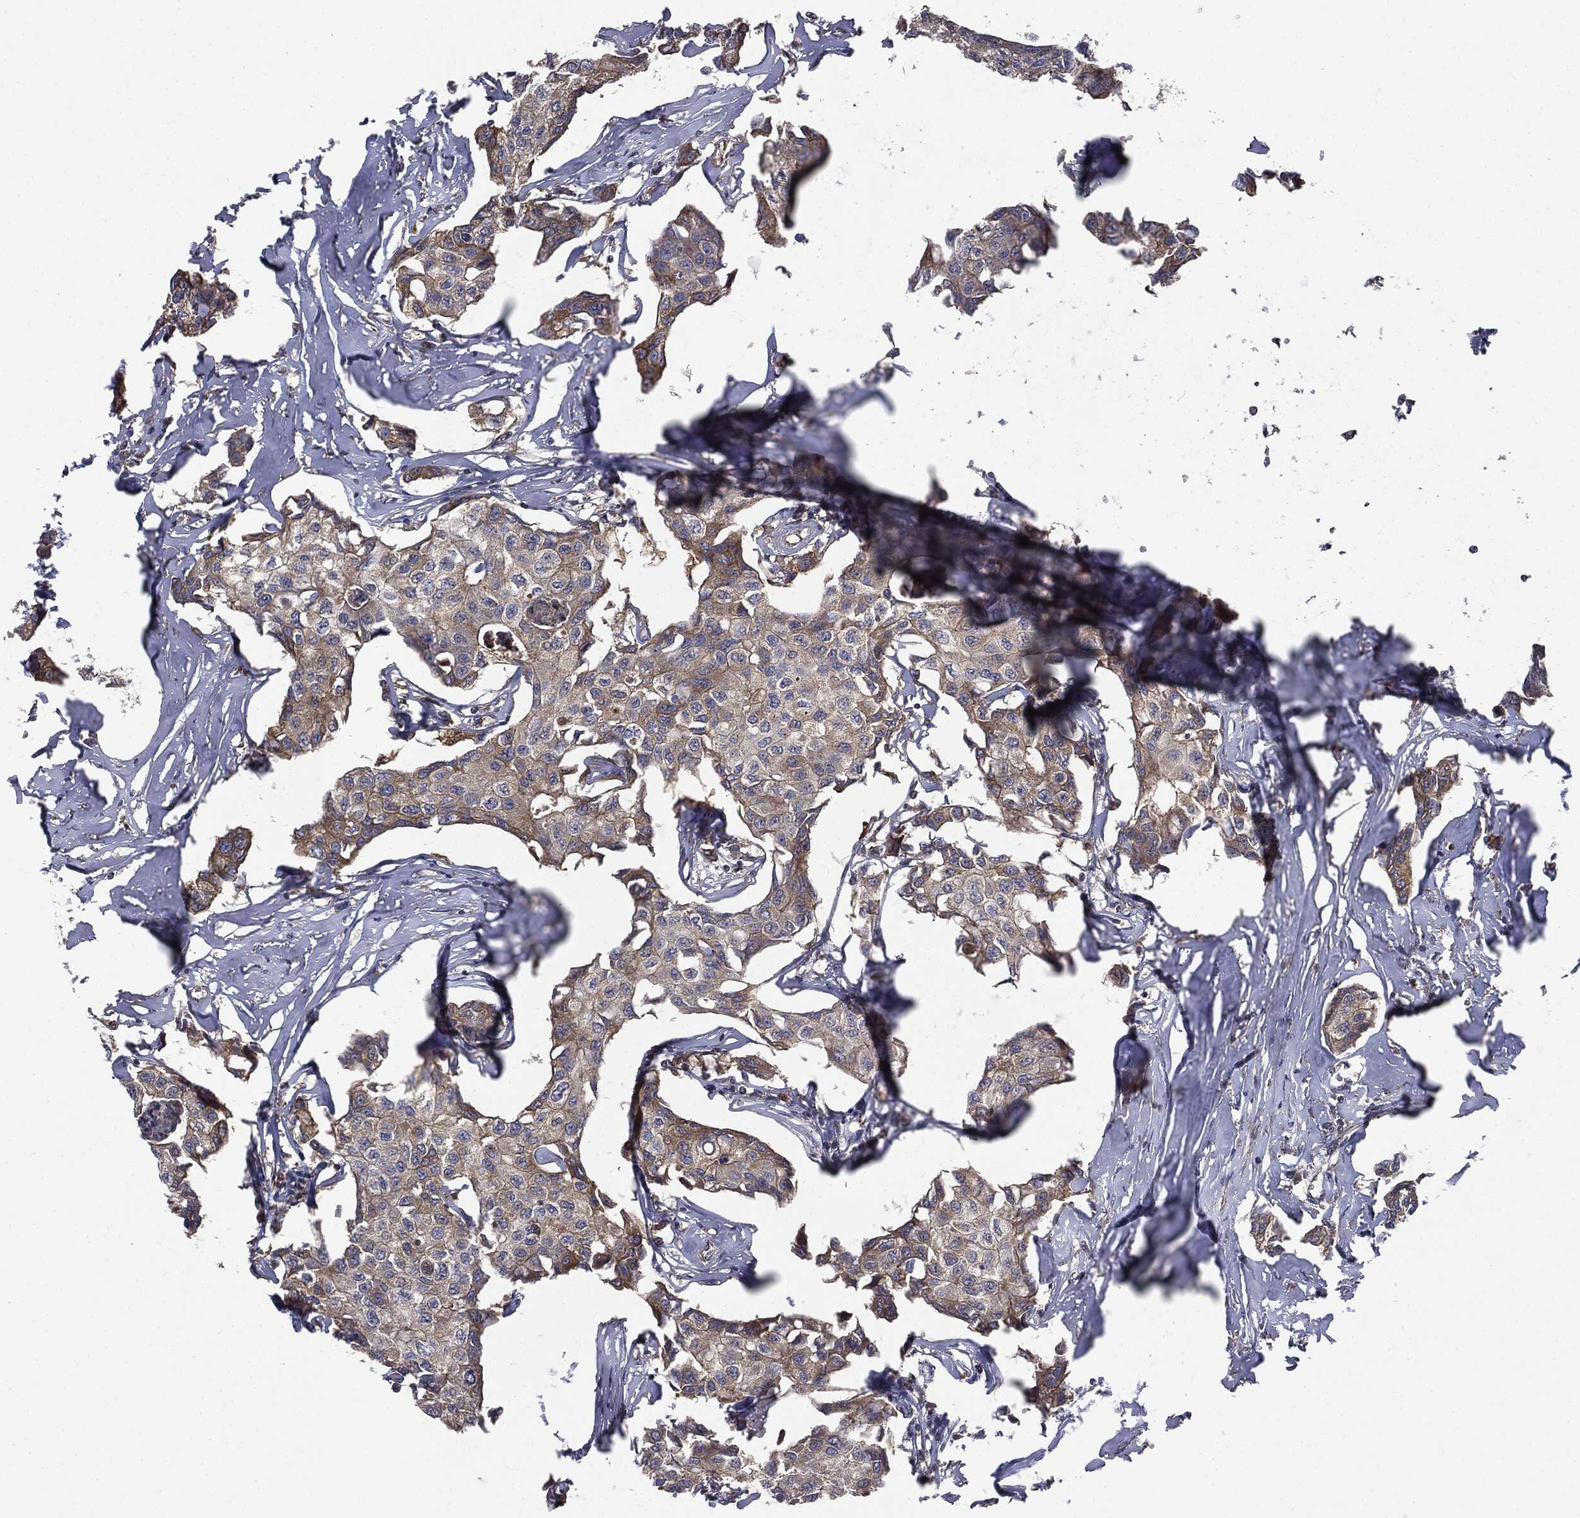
{"staining": {"intensity": "weak", "quantity": ">75%", "location": "cytoplasmic/membranous"}, "tissue": "breast cancer", "cell_type": "Tumor cells", "image_type": "cancer", "snomed": [{"axis": "morphology", "description": "Duct carcinoma"}, {"axis": "topography", "description": "Breast"}], "caption": "Brown immunohistochemical staining in human breast cancer reveals weak cytoplasmic/membranous positivity in about >75% of tumor cells.", "gene": "PLOD3", "patient": {"sex": "female", "age": 80}}